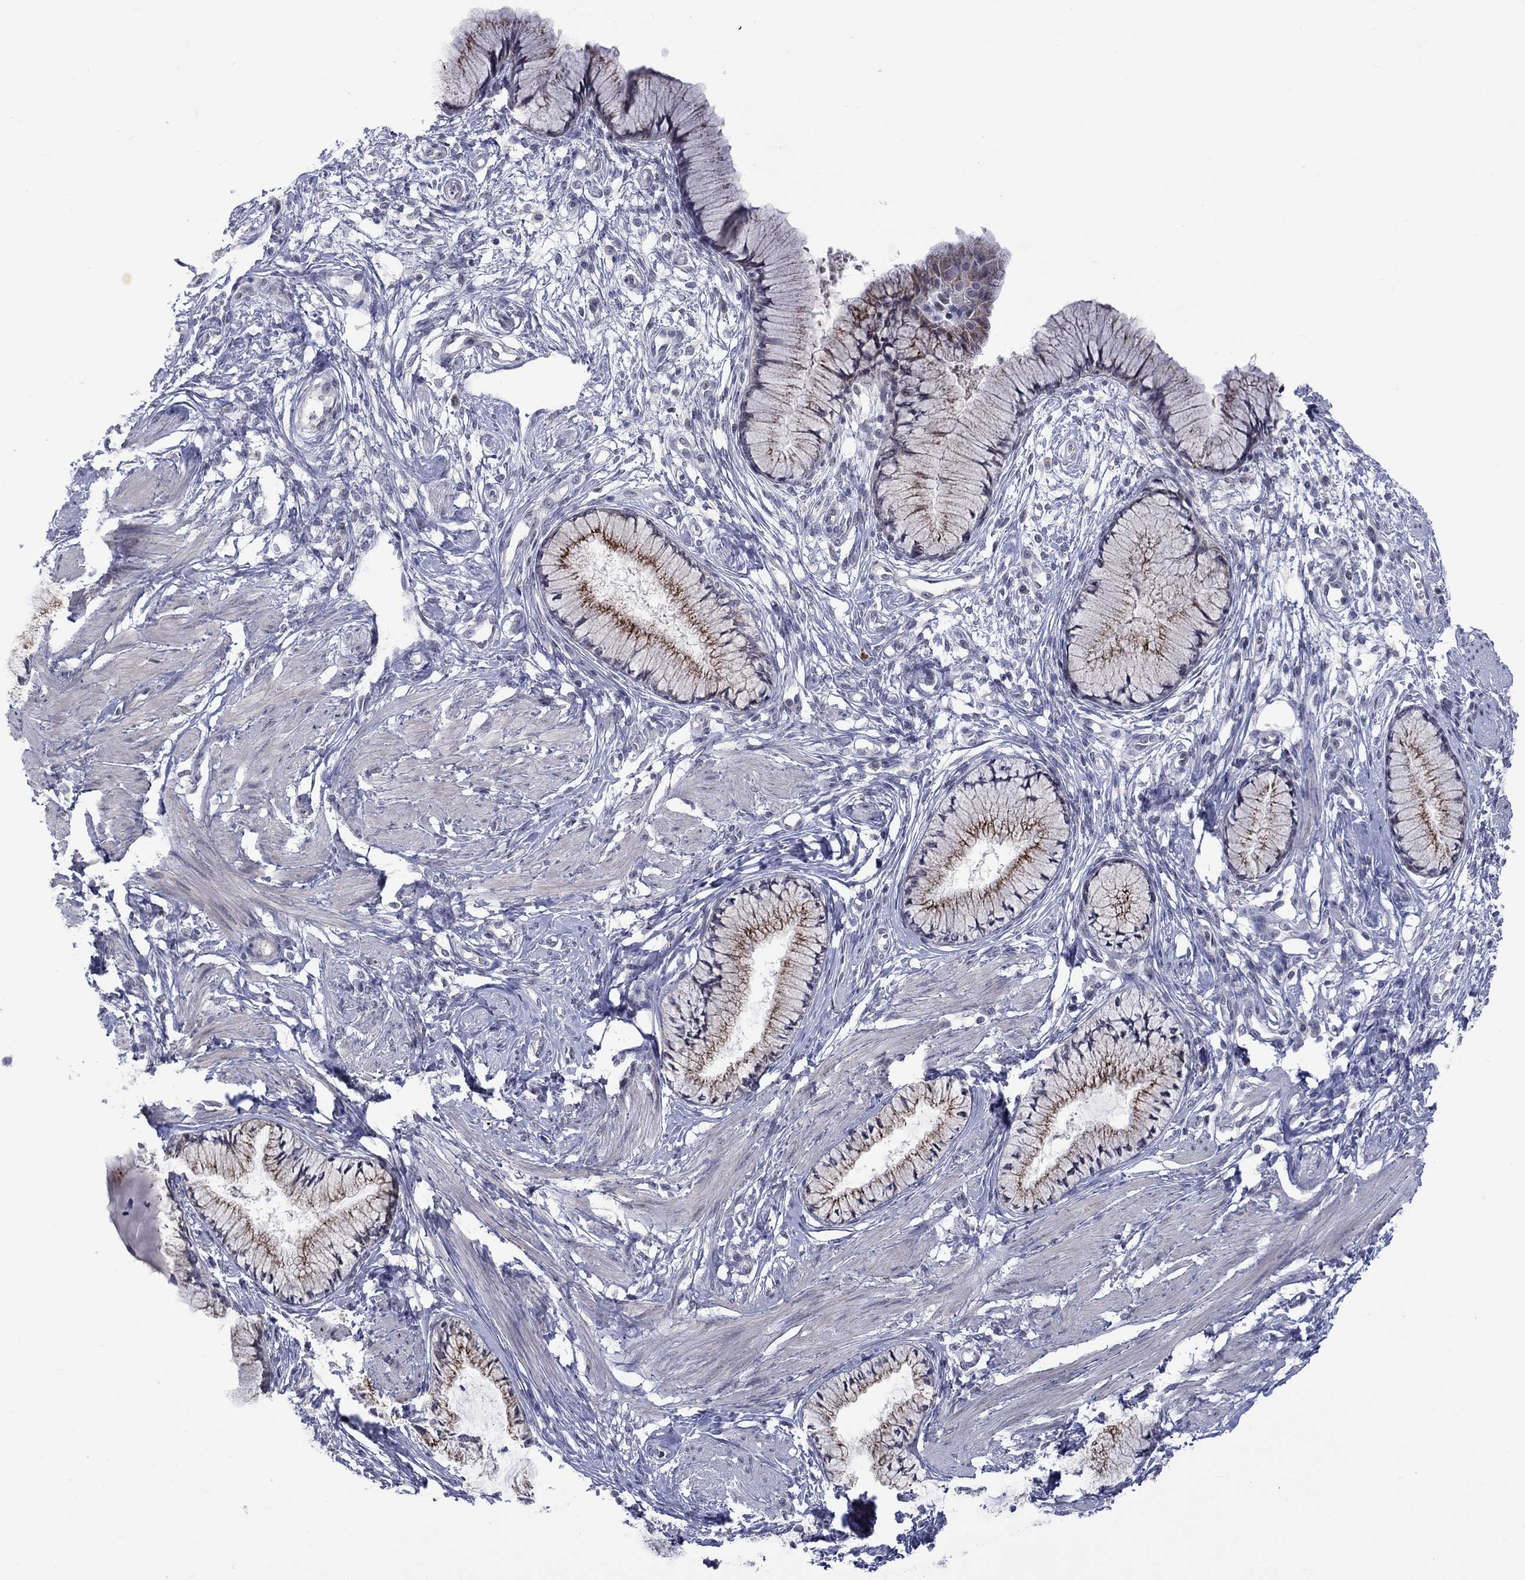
{"staining": {"intensity": "moderate", "quantity": "25%-75%", "location": "cytoplasmic/membranous"}, "tissue": "cervix", "cell_type": "Glandular cells", "image_type": "normal", "snomed": [{"axis": "morphology", "description": "Normal tissue, NOS"}, {"axis": "topography", "description": "Cervix"}], "caption": "Cervix stained for a protein demonstrates moderate cytoplasmic/membranous positivity in glandular cells.", "gene": "KCNJ16", "patient": {"sex": "female", "age": 37}}